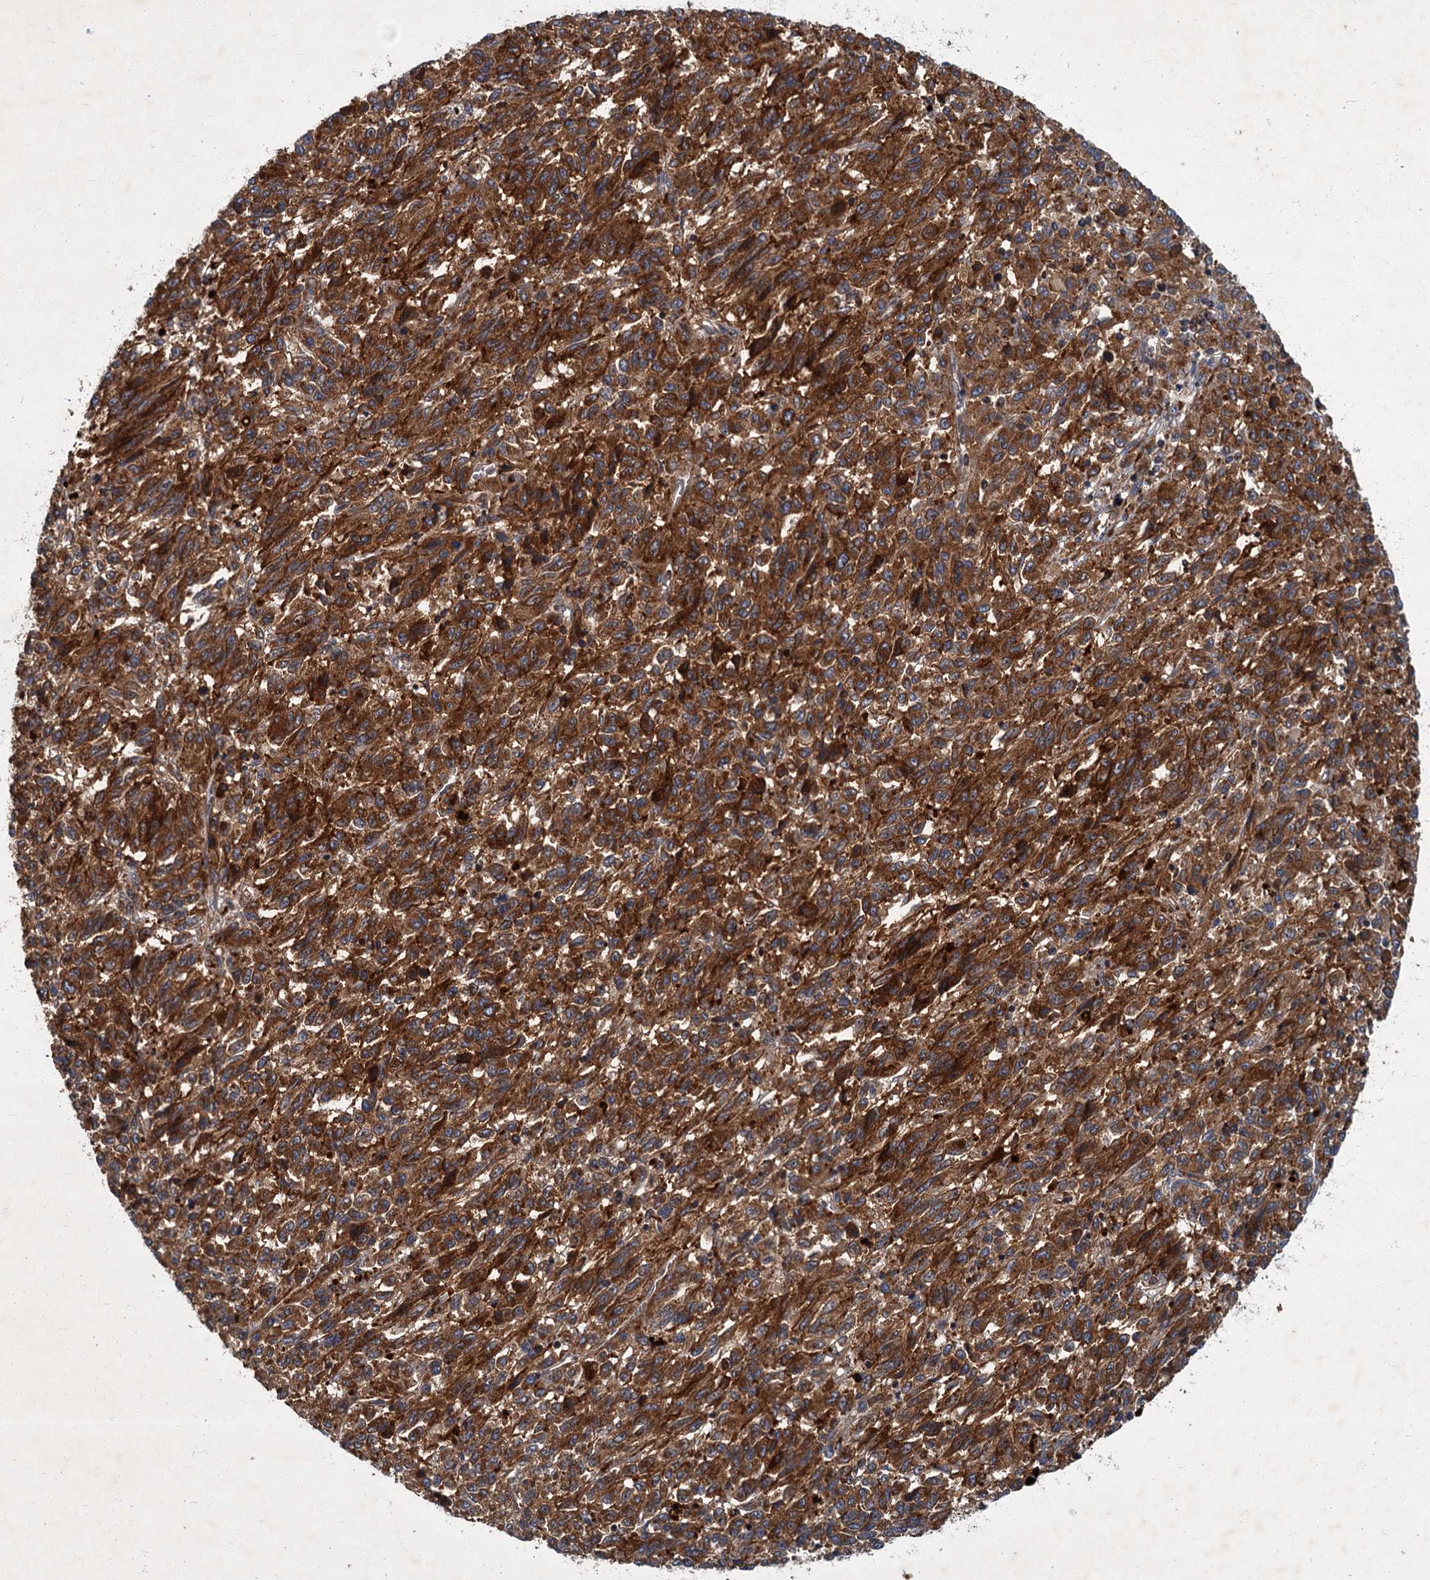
{"staining": {"intensity": "strong", "quantity": ">75%", "location": "cytoplasmic/membranous"}, "tissue": "melanoma", "cell_type": "Tumor cells", "image_type": "cancer", "snomed": [{"axis": "morphology", "description": "Malignant melanoma, Metastatic site"}, {"axis": "topography", "description": "Lung"}], "caption": "Protein staining of malignant melanoma (metastatic site) tissue exhibits strong cytoplasmic/membranous expression in about >75% of tumor cells.", "gene": "SLC11A2", "patient": {"sex": "male", "age": 64}}